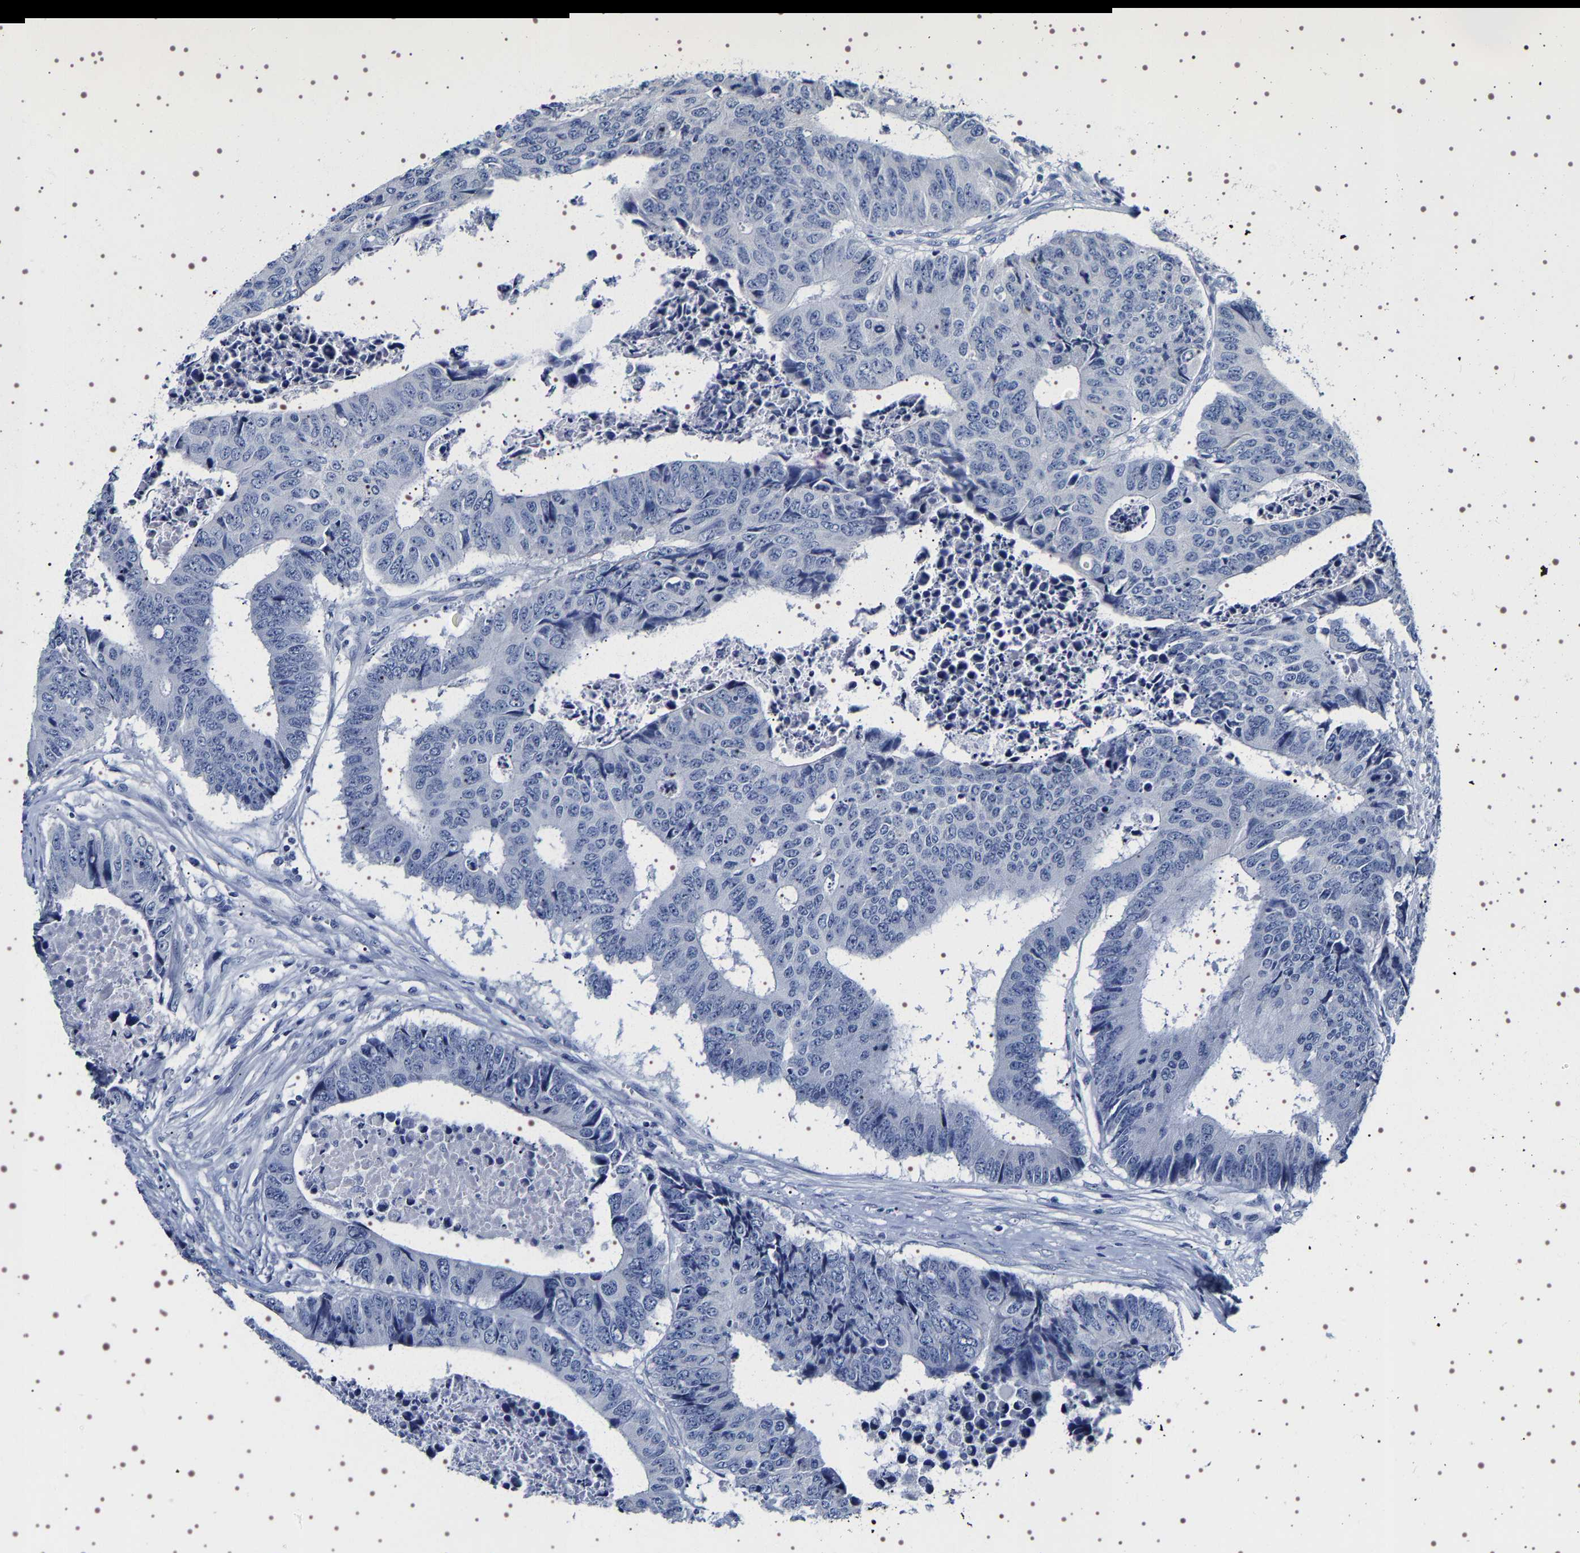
{"staining": {"intensity": "negative", "quantity": "none", "location": "none"}, "tissue": "colorectal cancer", "cell_type": "Tumor cells", "image_type": "cancer", "snomed": [{"axis": "morphology", "description": "Adenocarcinoma, NOS"}, {"axis": "topography", "description": "Rectum"}], "caption": "Image shows no significant protein positivity in tumor cells of adenocarcinoma (colorectal).", "gene": "UBQLN3", "patient": {"sex": "male", "age": 84}}